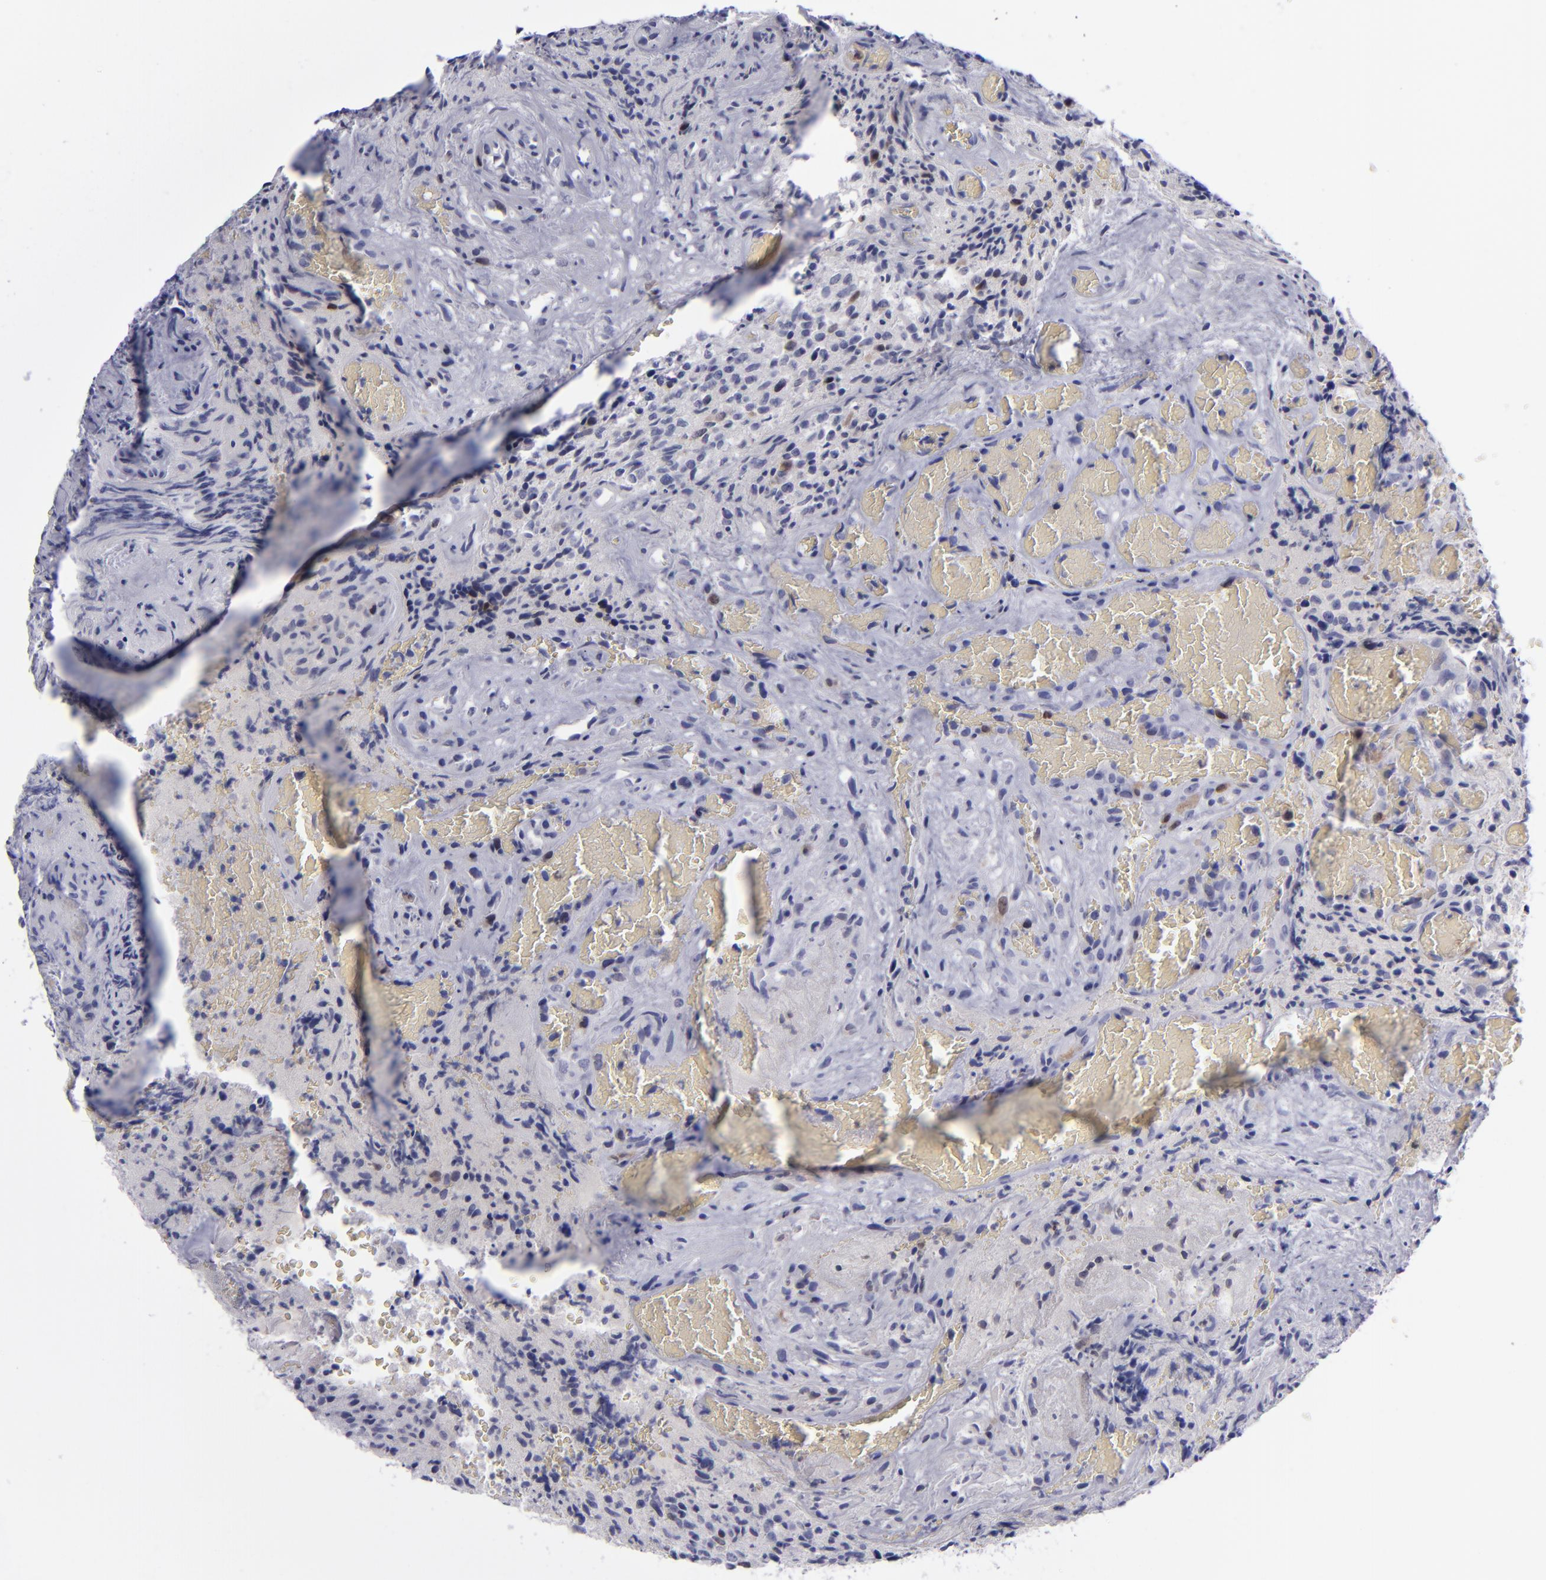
{"staining": {"intensity": "weak", "quantity": "<25%", "location": "nuclear"}, "tissue": "glioma", "cell_type": "Tumor cells", "image_type": "cancer", "snomed": [{"axis": "morphology", "description": "Glioma, malignant, High grade"}, {"axis": "topography", "description": "Brain"}], "caption": "This is an IHC photomicrograph of human glioma. There is no expression in tumor cells.", "gene": "AURKA", "patient": {"sex": "male", "age": 36}}